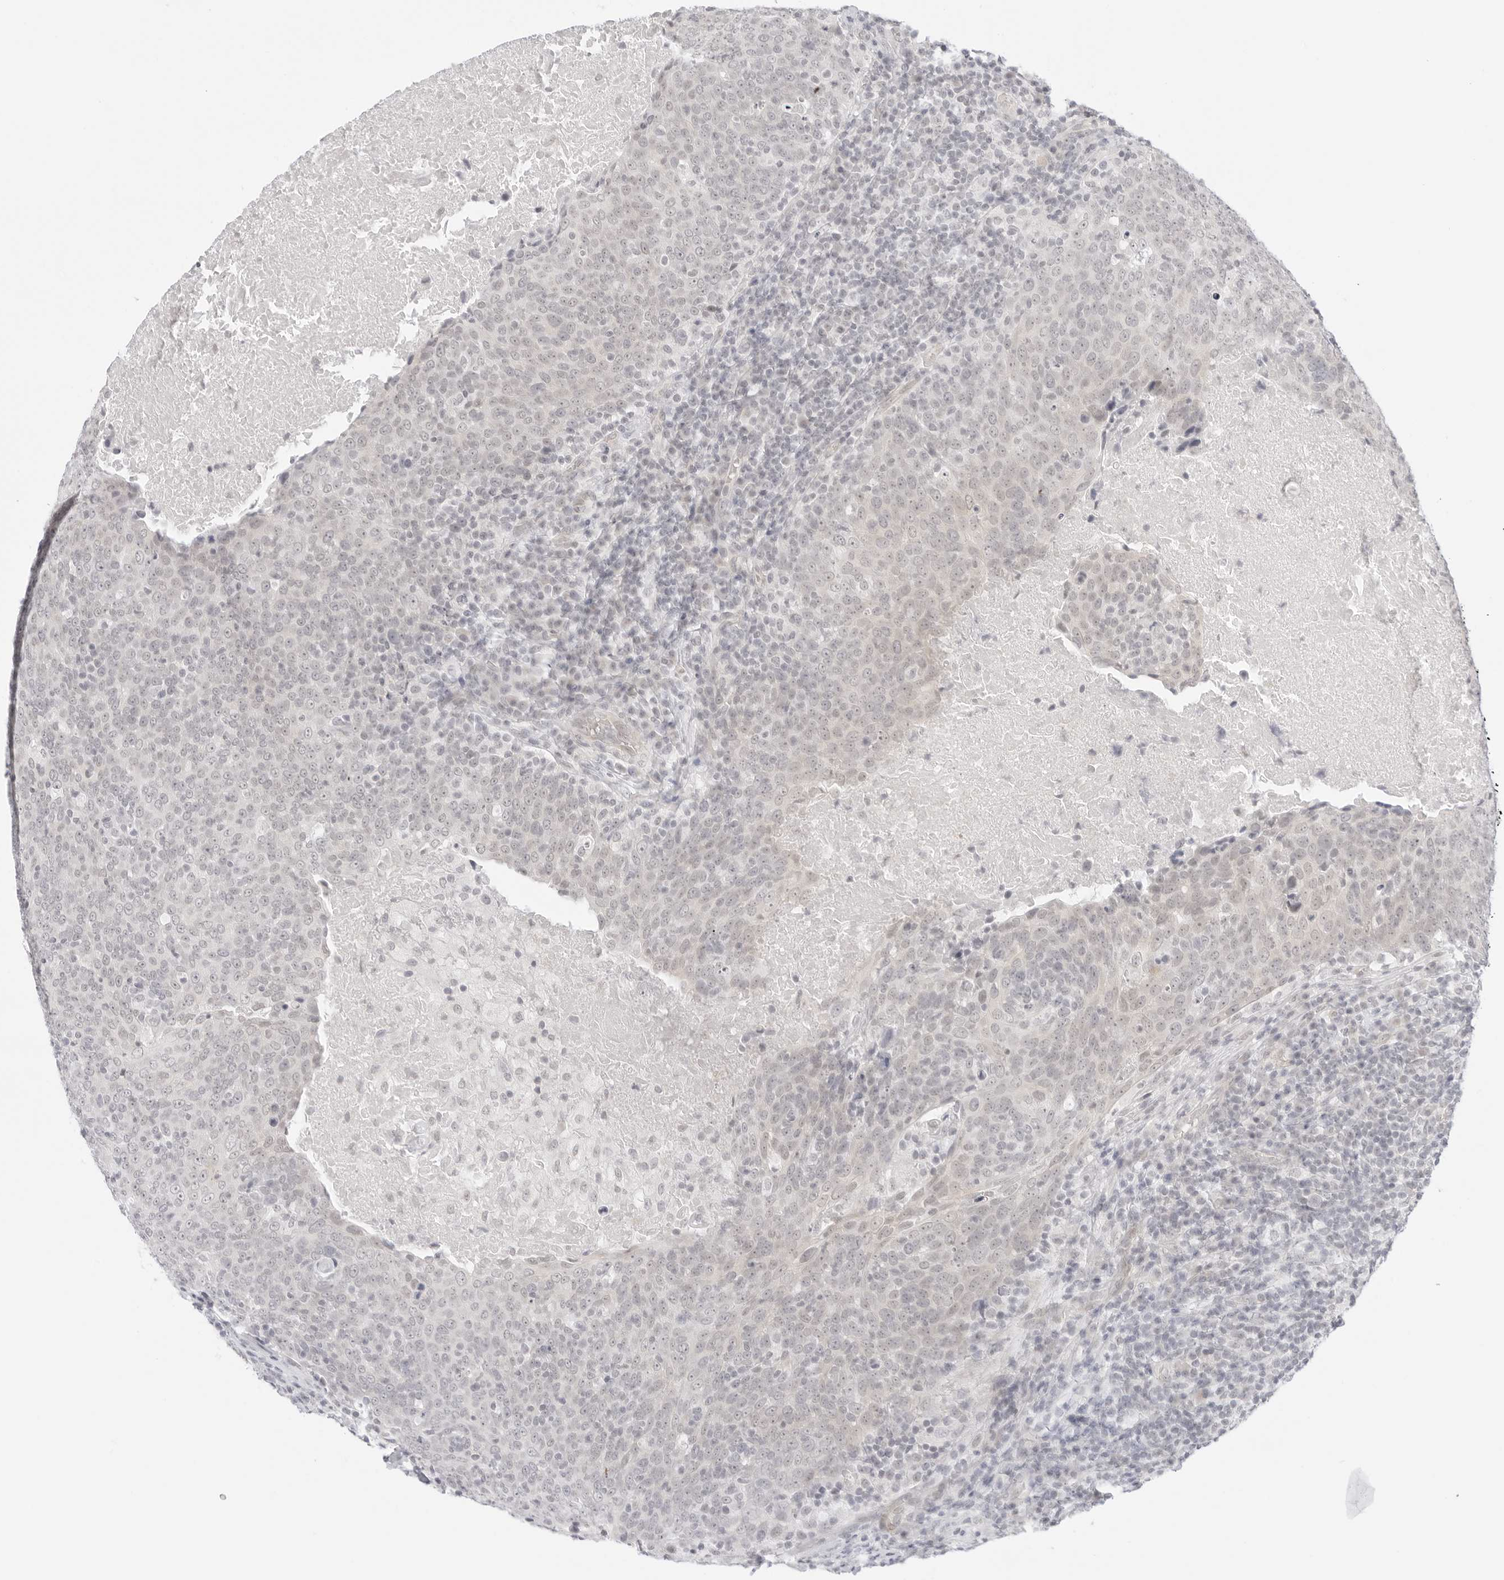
{"staining": {"intensity": "negative", "quantity": "none", "location": "none"}, "tissue": "head and neck cancer", "cell_type": "Tumor cells", "image_type": "cancer", "snomed": [{"axis": "morphology", "description": "Squamous cell carcinoma, NOS"}, {"axis": "morphology", "description": "Squamous cell carcinoma, metastatic, NOS"}, {"axis": "topography", "description": "Lymph node"}, {"axis": "topography", "description": "Head-Neck"}], "caption": "IHC photomicrograph of human head and neck cancer (metastatic squamous cell carcinoma) stained for a protein (brown), which displays no staining in tumor cells.", "gene": "MED18", "patient": {"sex": "male", "age": 62}}